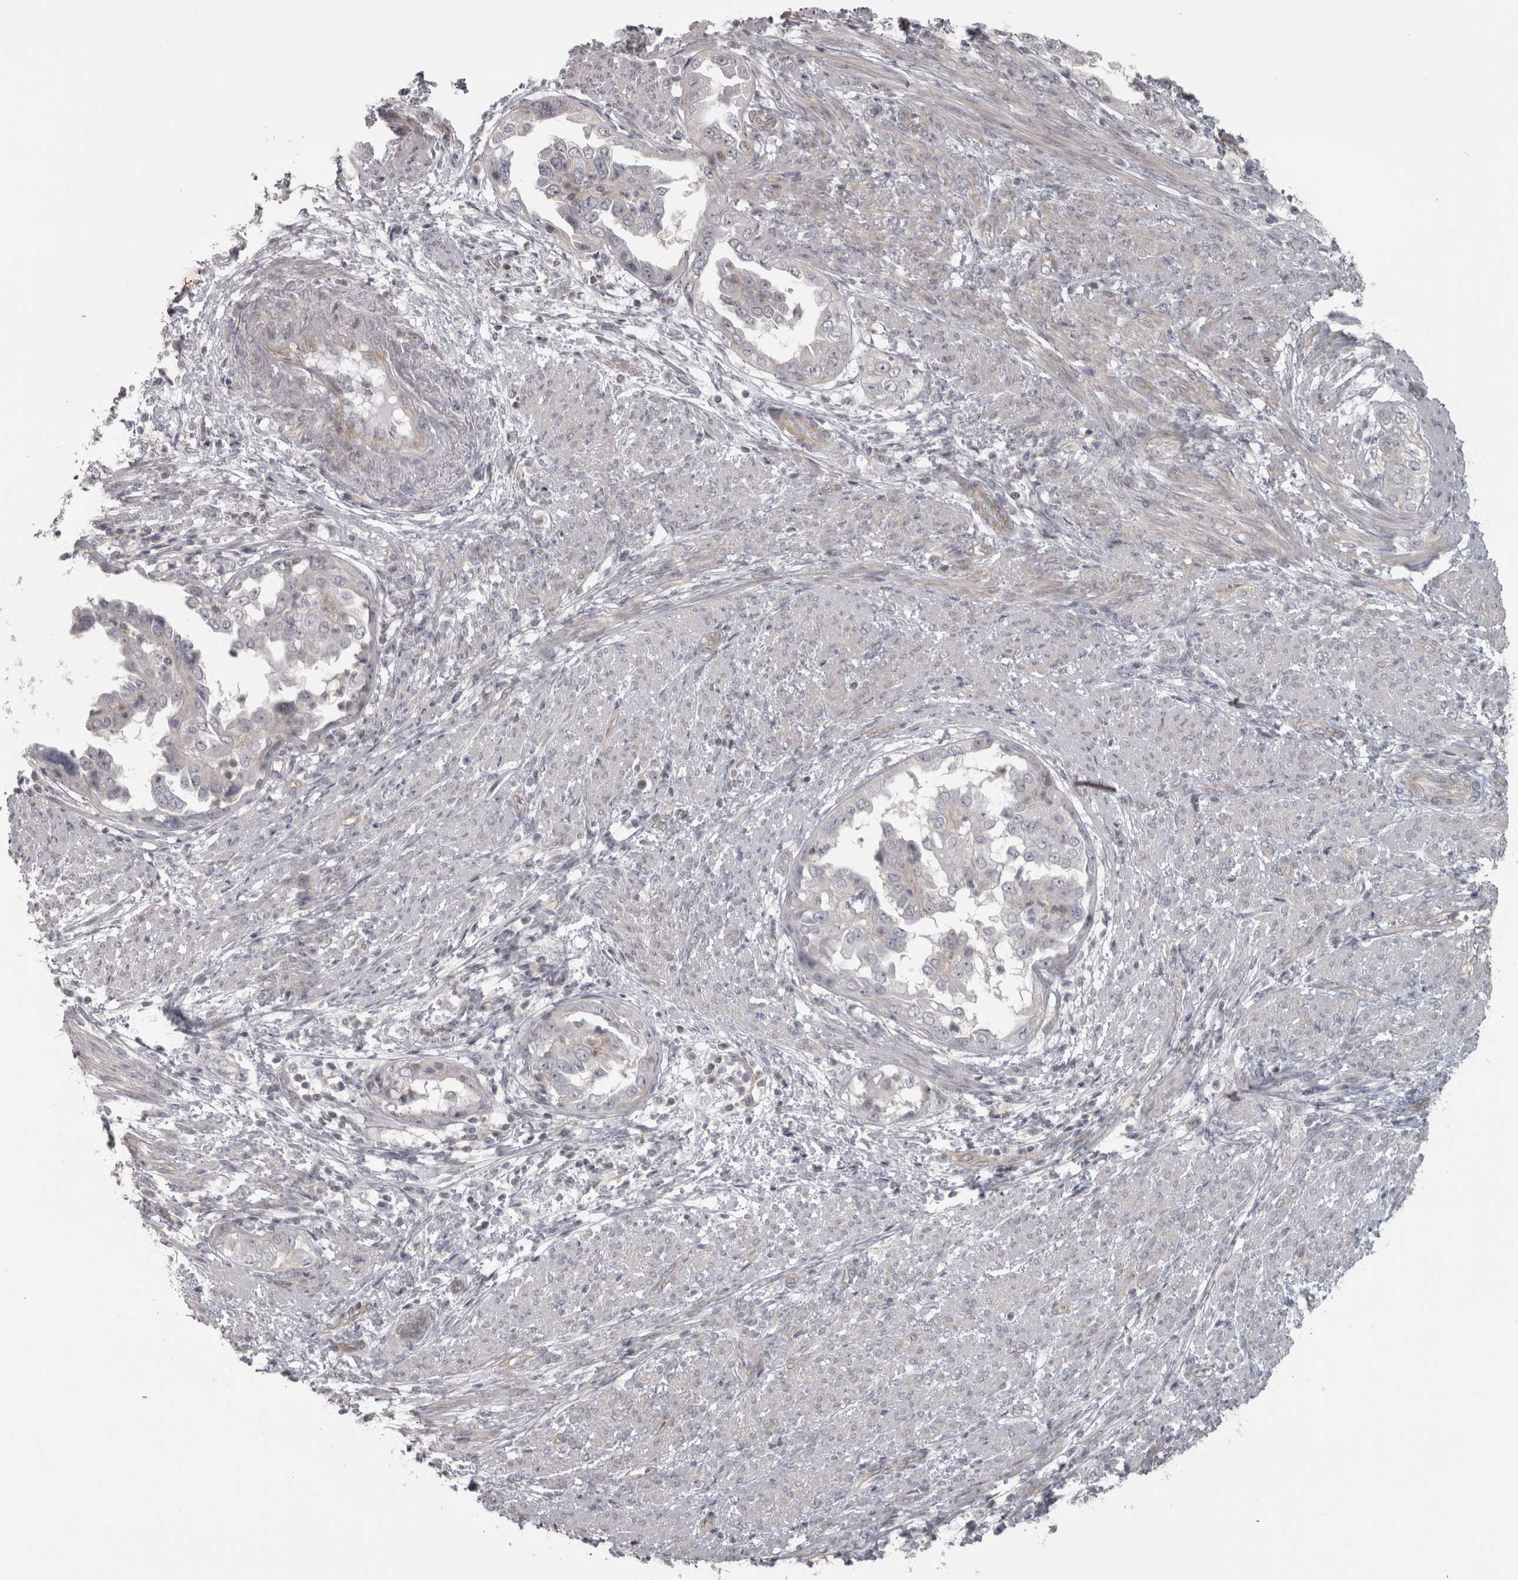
{"staining": {"intensity": "negative", "quantity": "none", "location": "none"}, "tissue": "endometrial cancer", "cell_type": "Tumor cells", "image_type": "cancer", "snomed": [{"axis": "morphology", "description": "Adenocarcinoma, NOS"}, {"axis": "topography", "description": "Endometrium"}], "caption": "Tumor cells are negative for brown protein staining in endometrial adenocarcinoma.", "gene": "PPP1R12B", "patient": {"sex": "female", "age": 85}}